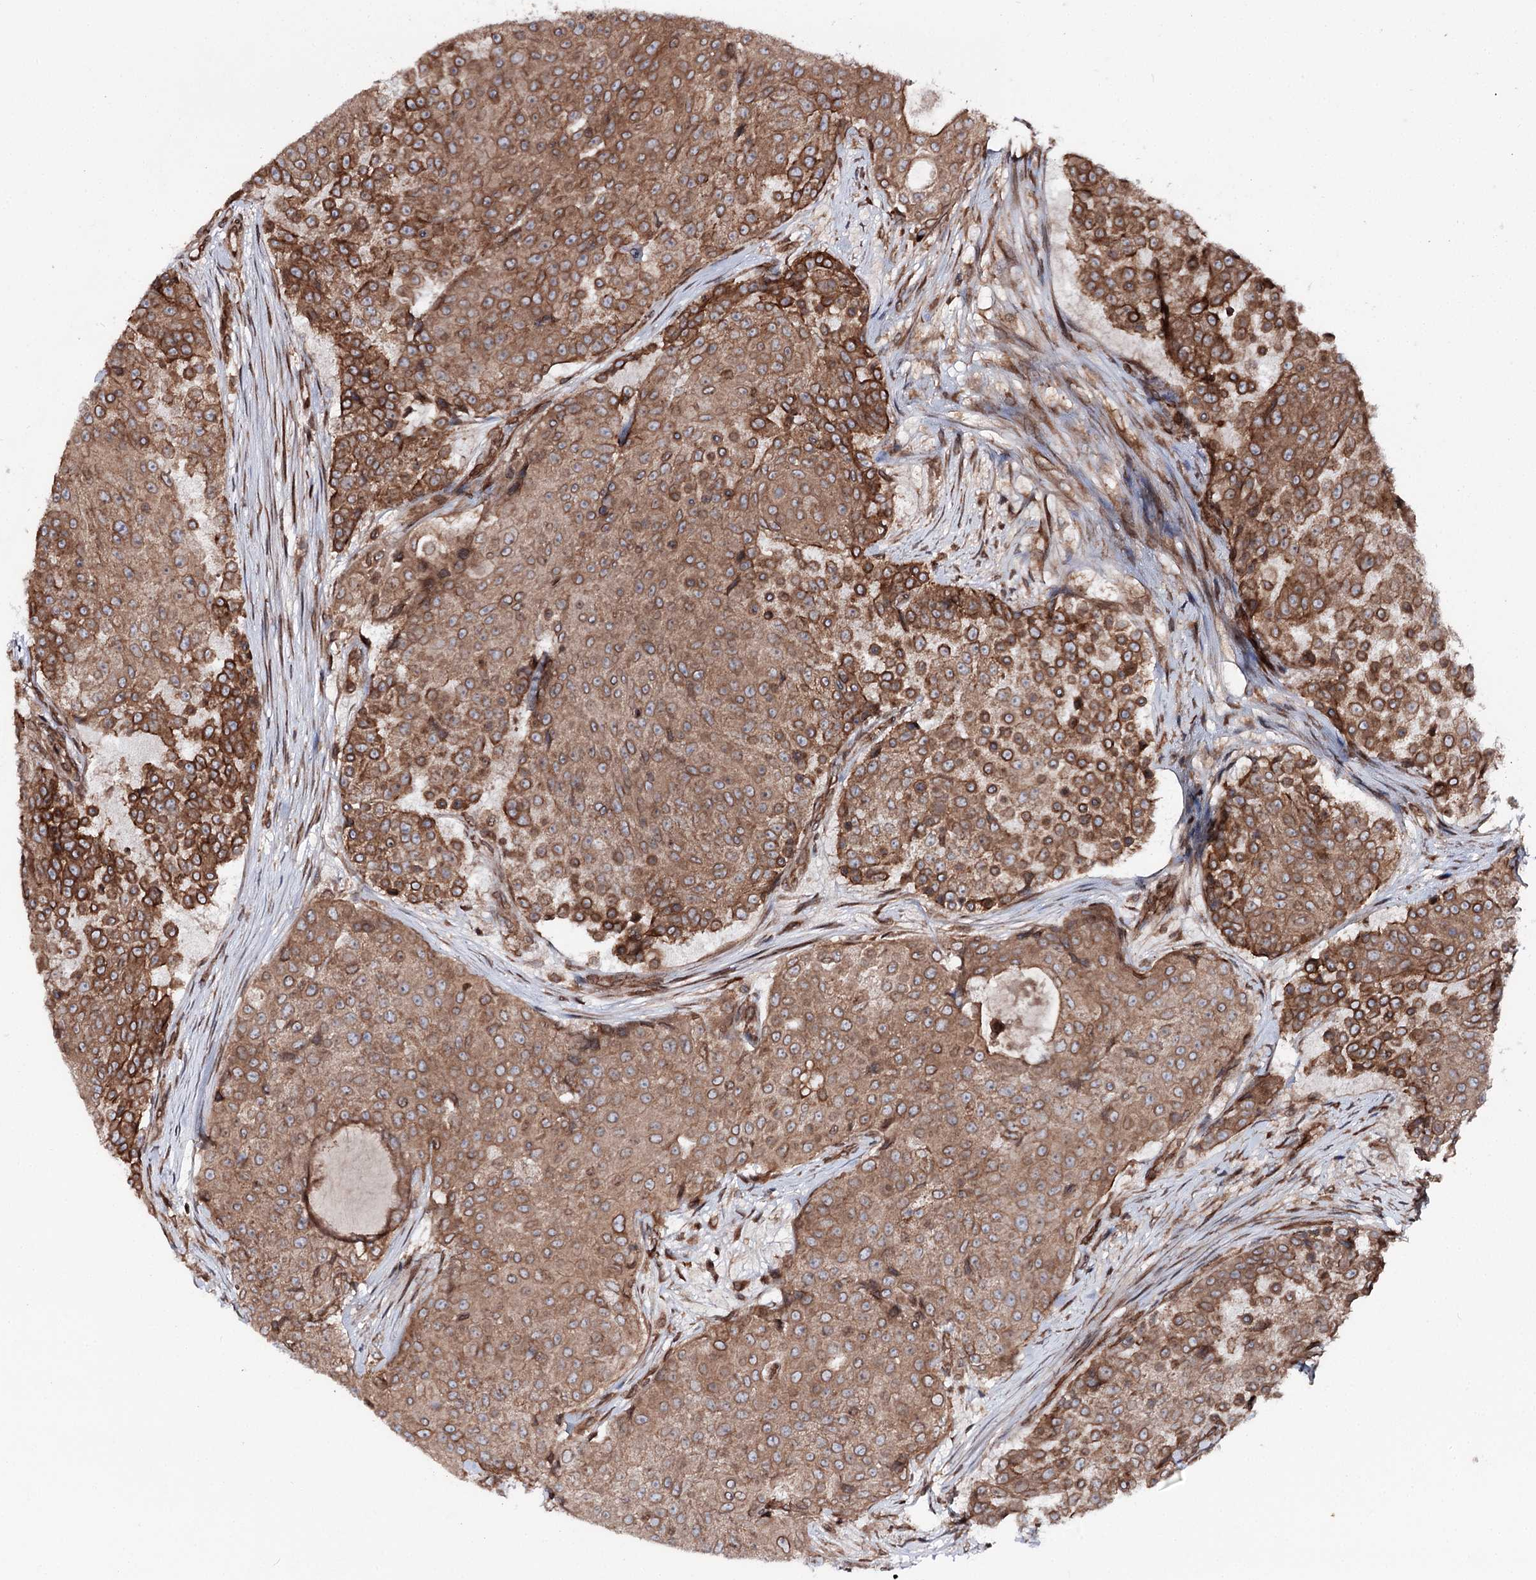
{"staining": {"intensity": "moderate", "quantity": ">75%", "location": "cytoplasmic/membranous,nuclear"}, "tissue": "urothelial cancer", "cell_type": "Tumor cells", "image_type": "cancer", "snomed": [{"axis": "morphology", "description": "Urothelial carcinoma, High grade"}, {"axis": "topography", "description": "Urinary bladder"}], "caption": "Immunohistochemical staining of human urothelial cancer demonstrates moderate cytoplasmic/membranous and nuclear protein staining in approximately >75% of tumor cells. (IHC, brightfield microscopy, high magnification).", "gene": "FGFR1OP2", "patient": {"sex": "female", "age": 63}}